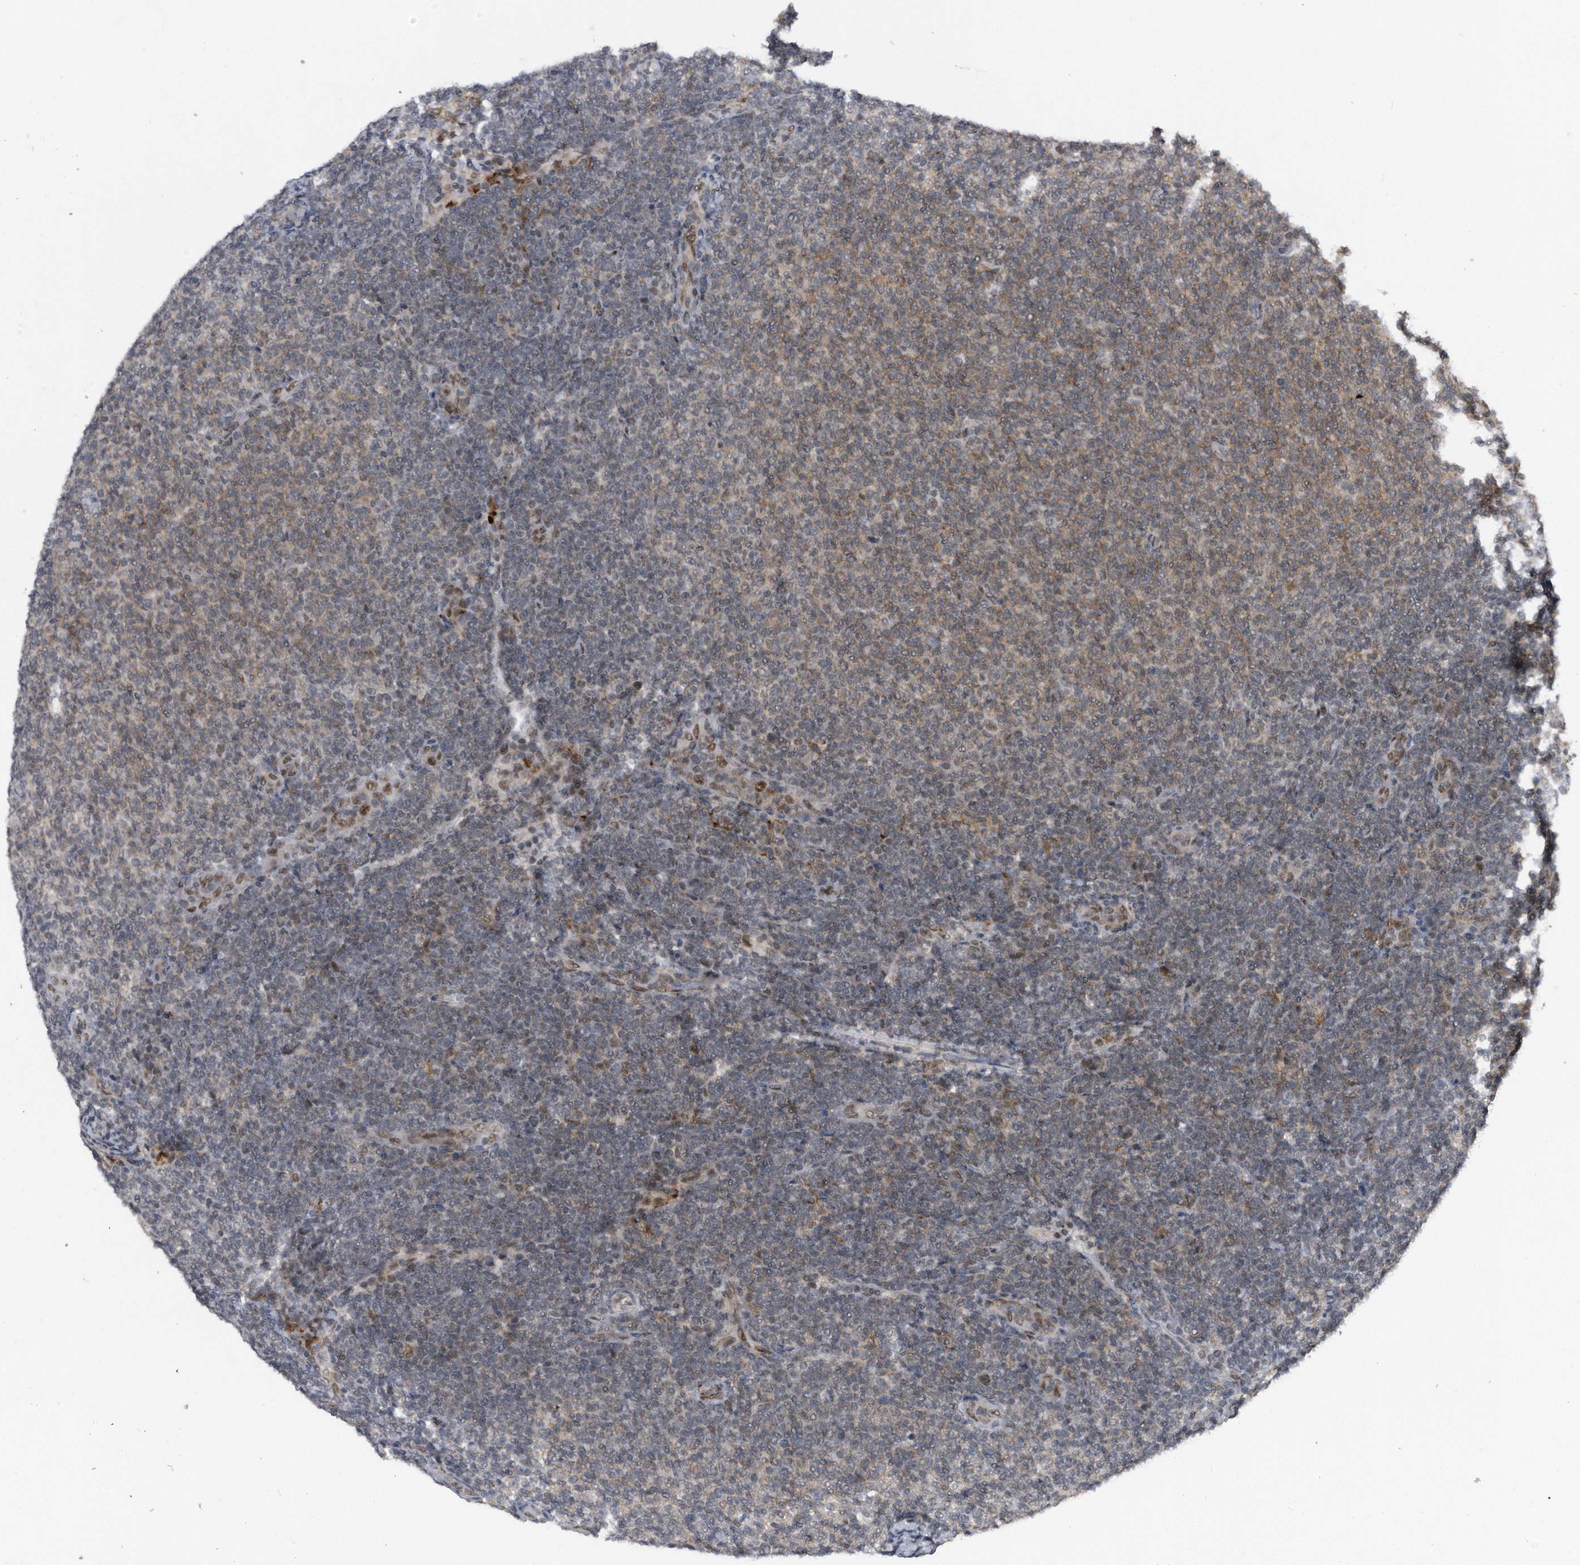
{"staining": {"intensity": "weak", "quantity": "<25%", "location": "cytoplasmic/membranous"}, "tissue": "lymphoma", "cell_type": "Tumor cells", "image_type": "cancer", "snomed": [{"axis": "morphology", "description": "Malignant lymphoma, non-Hodgkin's type, Low grade"}, {"axis": "topography", "description": "Lymph node"}], "caption": "Immunohistochemistry (IHC) of human lymphoma reveals no staining in tumor cells.", "gene": "VIRMA", "patient": {"sex": "male", "age": 66}}